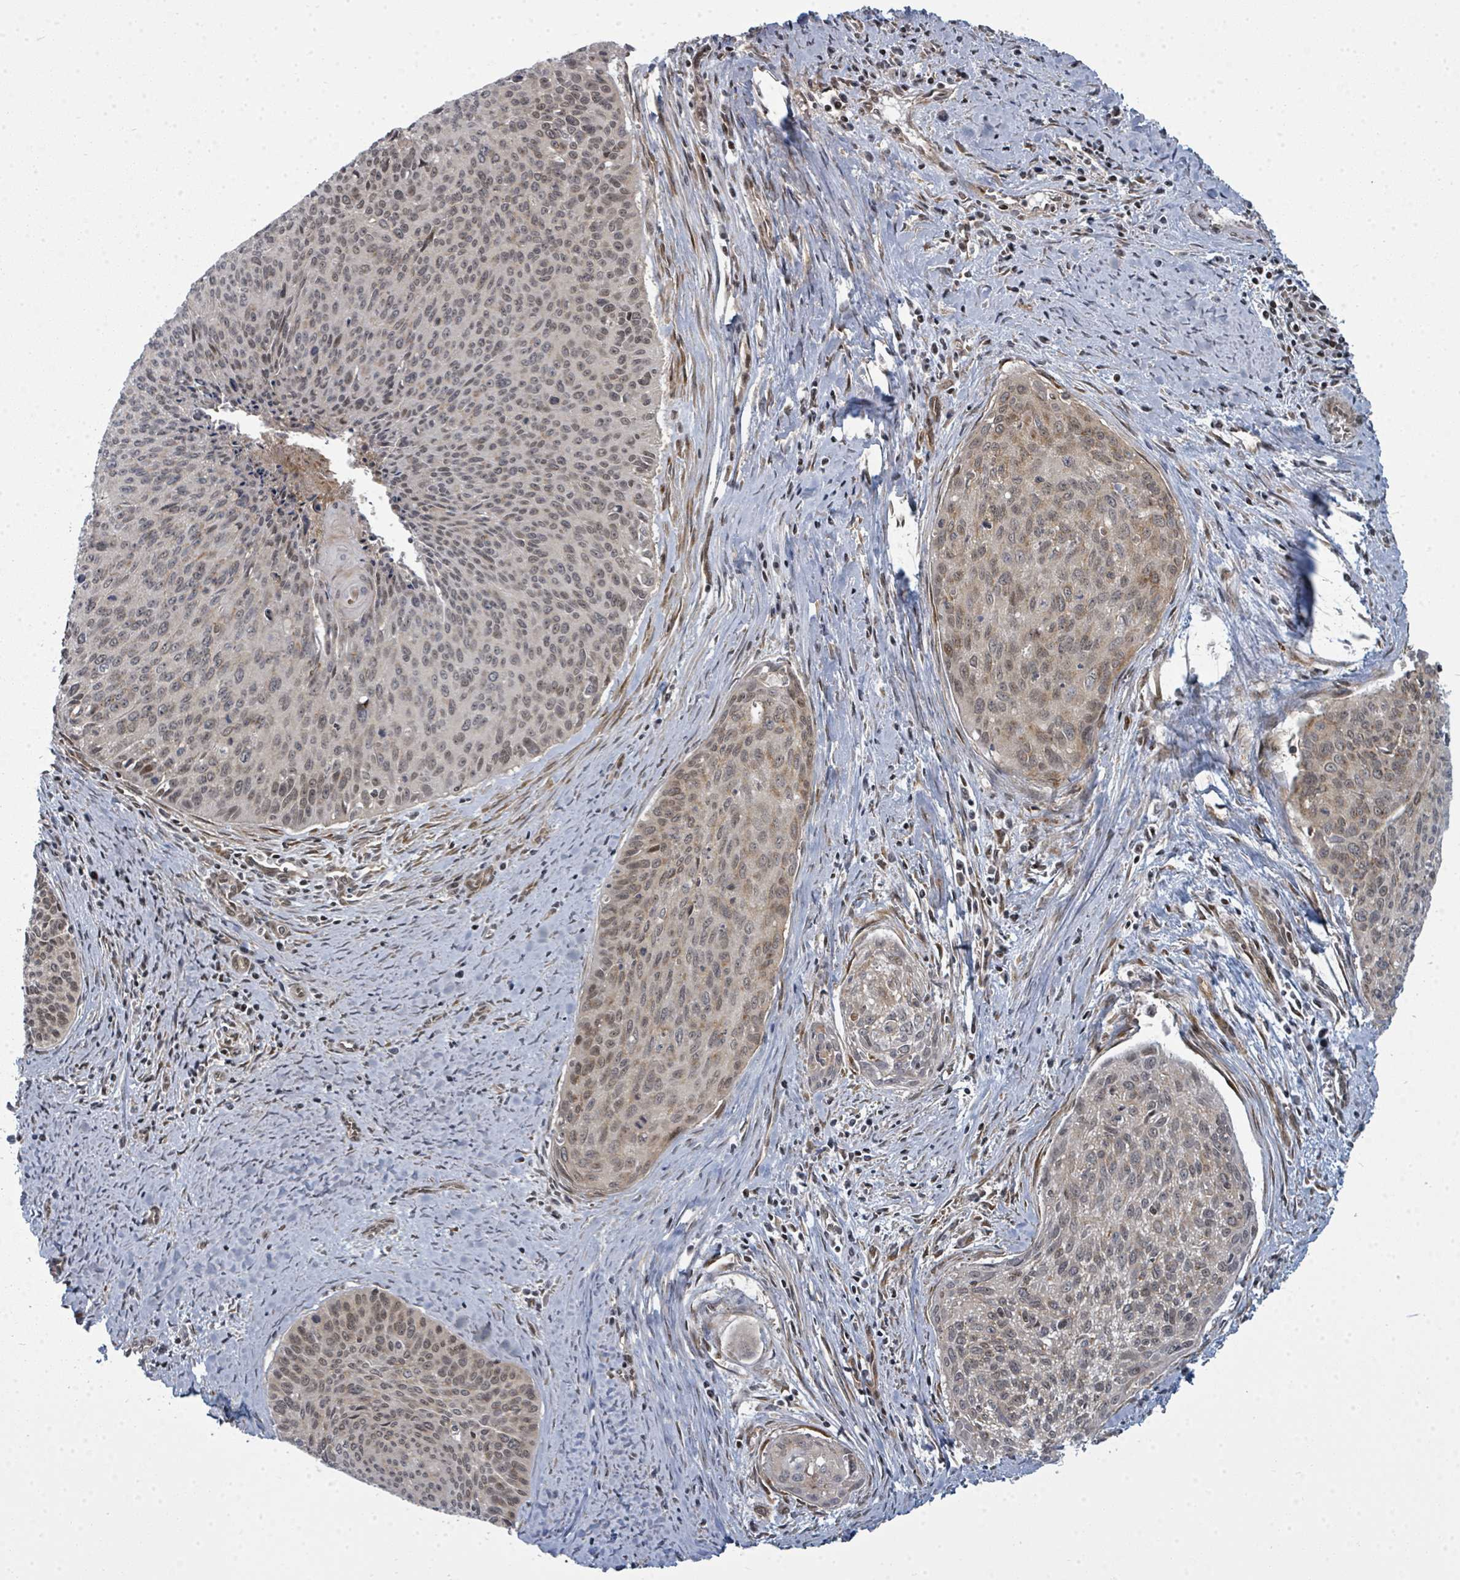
{"staining": {"intensity": "weak", "quantity": "25%-75%", "location": "cytoplasmic/membranous"}, "tissue": "cervical cancer", "cell_type": "Tumor cells", "image_type": "cancer", "snomed": [{"axis": "morphology", "description": "Squamous cell carcinoma, NOS"}, {"axis": "topography", "description": "Cervix"}], "caption": "Human cervical cancer stained with a protein marker displays weak staining in tumor cells.", "gene": "PSMG2", "patient": {"sex": "female", "age": 55}}